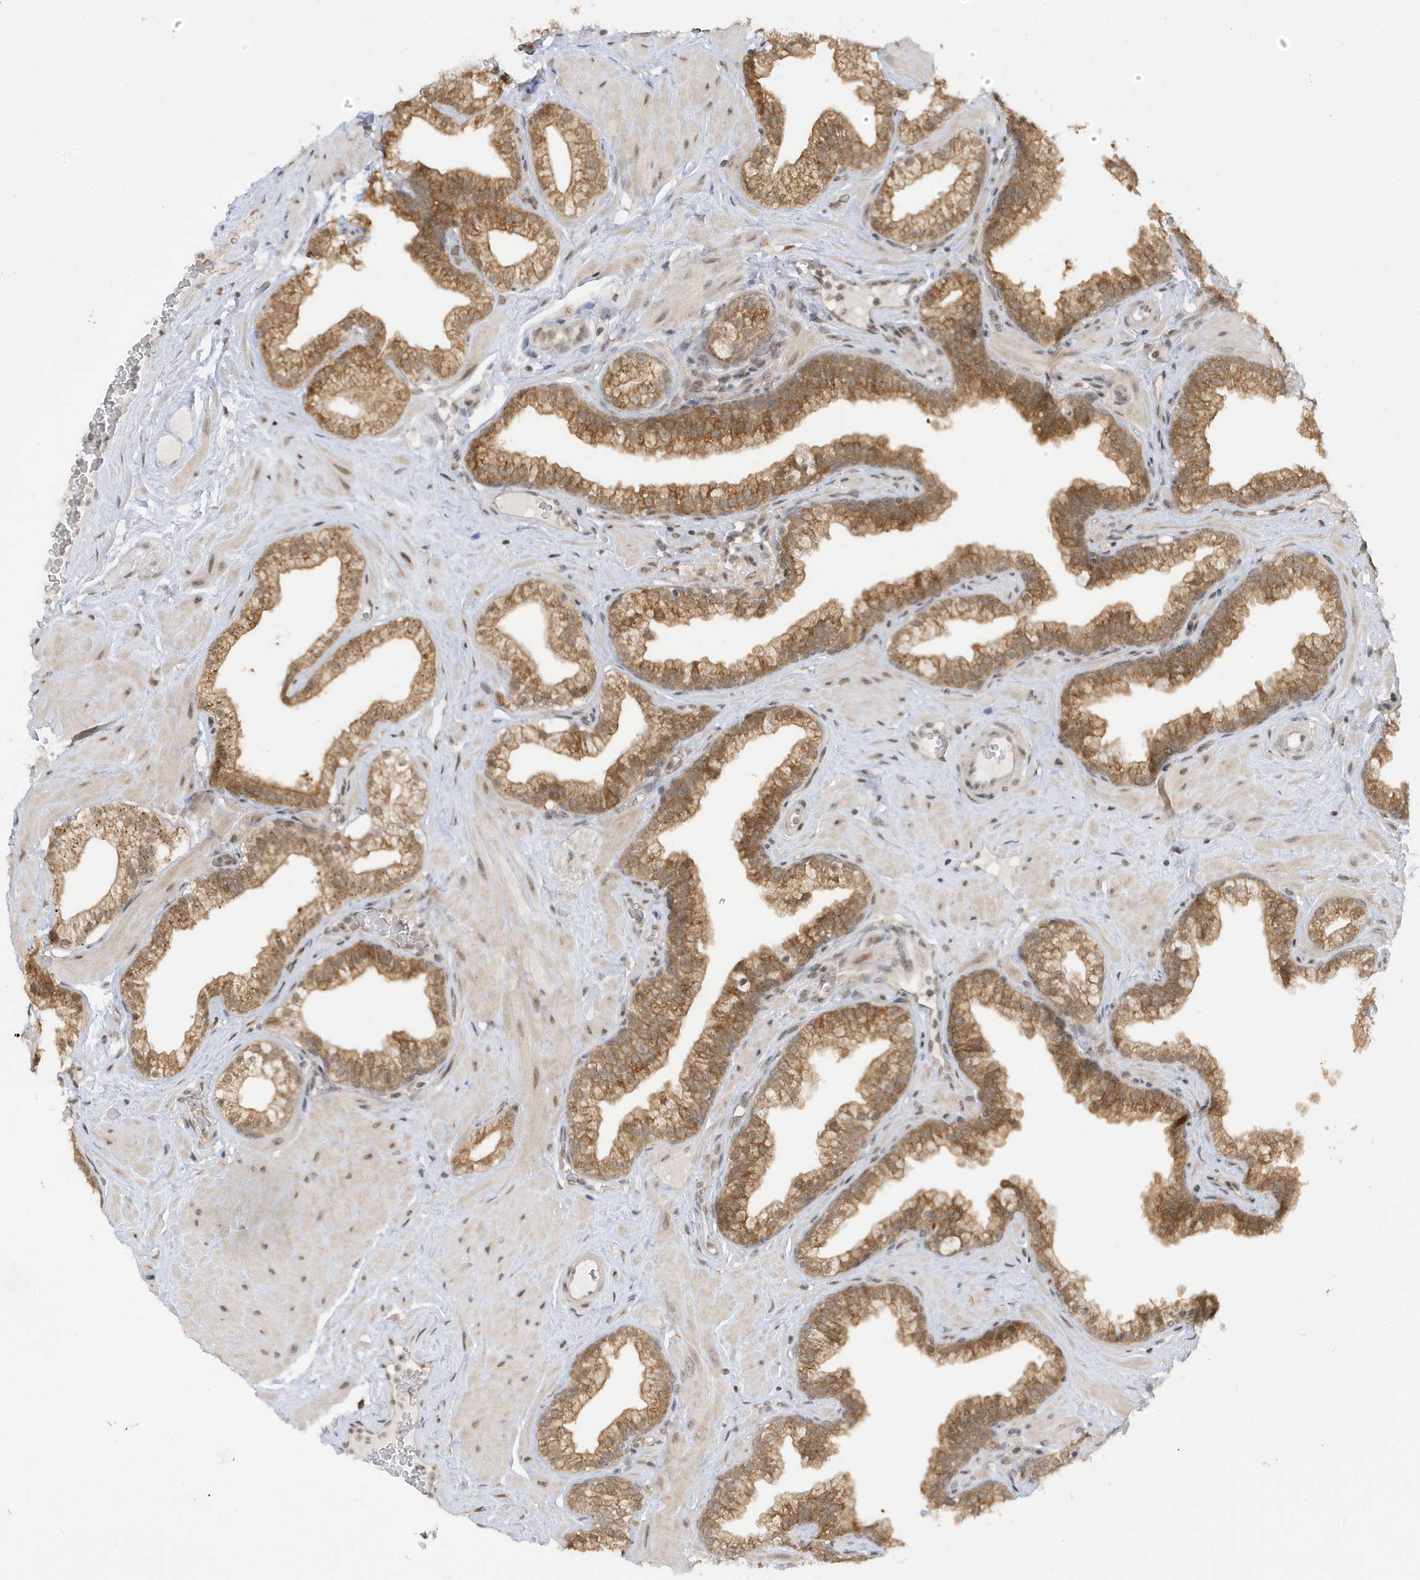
{"staining": {"intensity": "moderate", "quantity": ">75%", "location": "cytoplasmic/membranous,nuclear"}, "tissue": "prostate", "cell_type": "Glandular cells", "image_type": "normal", "snomed": [{"axis": "morphology", "description": "Normal tissue, NOS"}, {"axis": "morphology", "description": "Urothelial carcinoma, Low grade"}, {"axis": "topography", "description": "Urinary bladder"}, {"axis": "topography", "description": "Prostate"}], "caption": "Immunohistochemical staining of unremarkable human prostate shows moderate cytoplasmic/membranous,nuclear protein expression in about >75% of glandular cells. (DAB IHC with brightfield microscopy, high magnification).", "gene": "TAB3", "patient": {"sex": "male", "age": 60}}